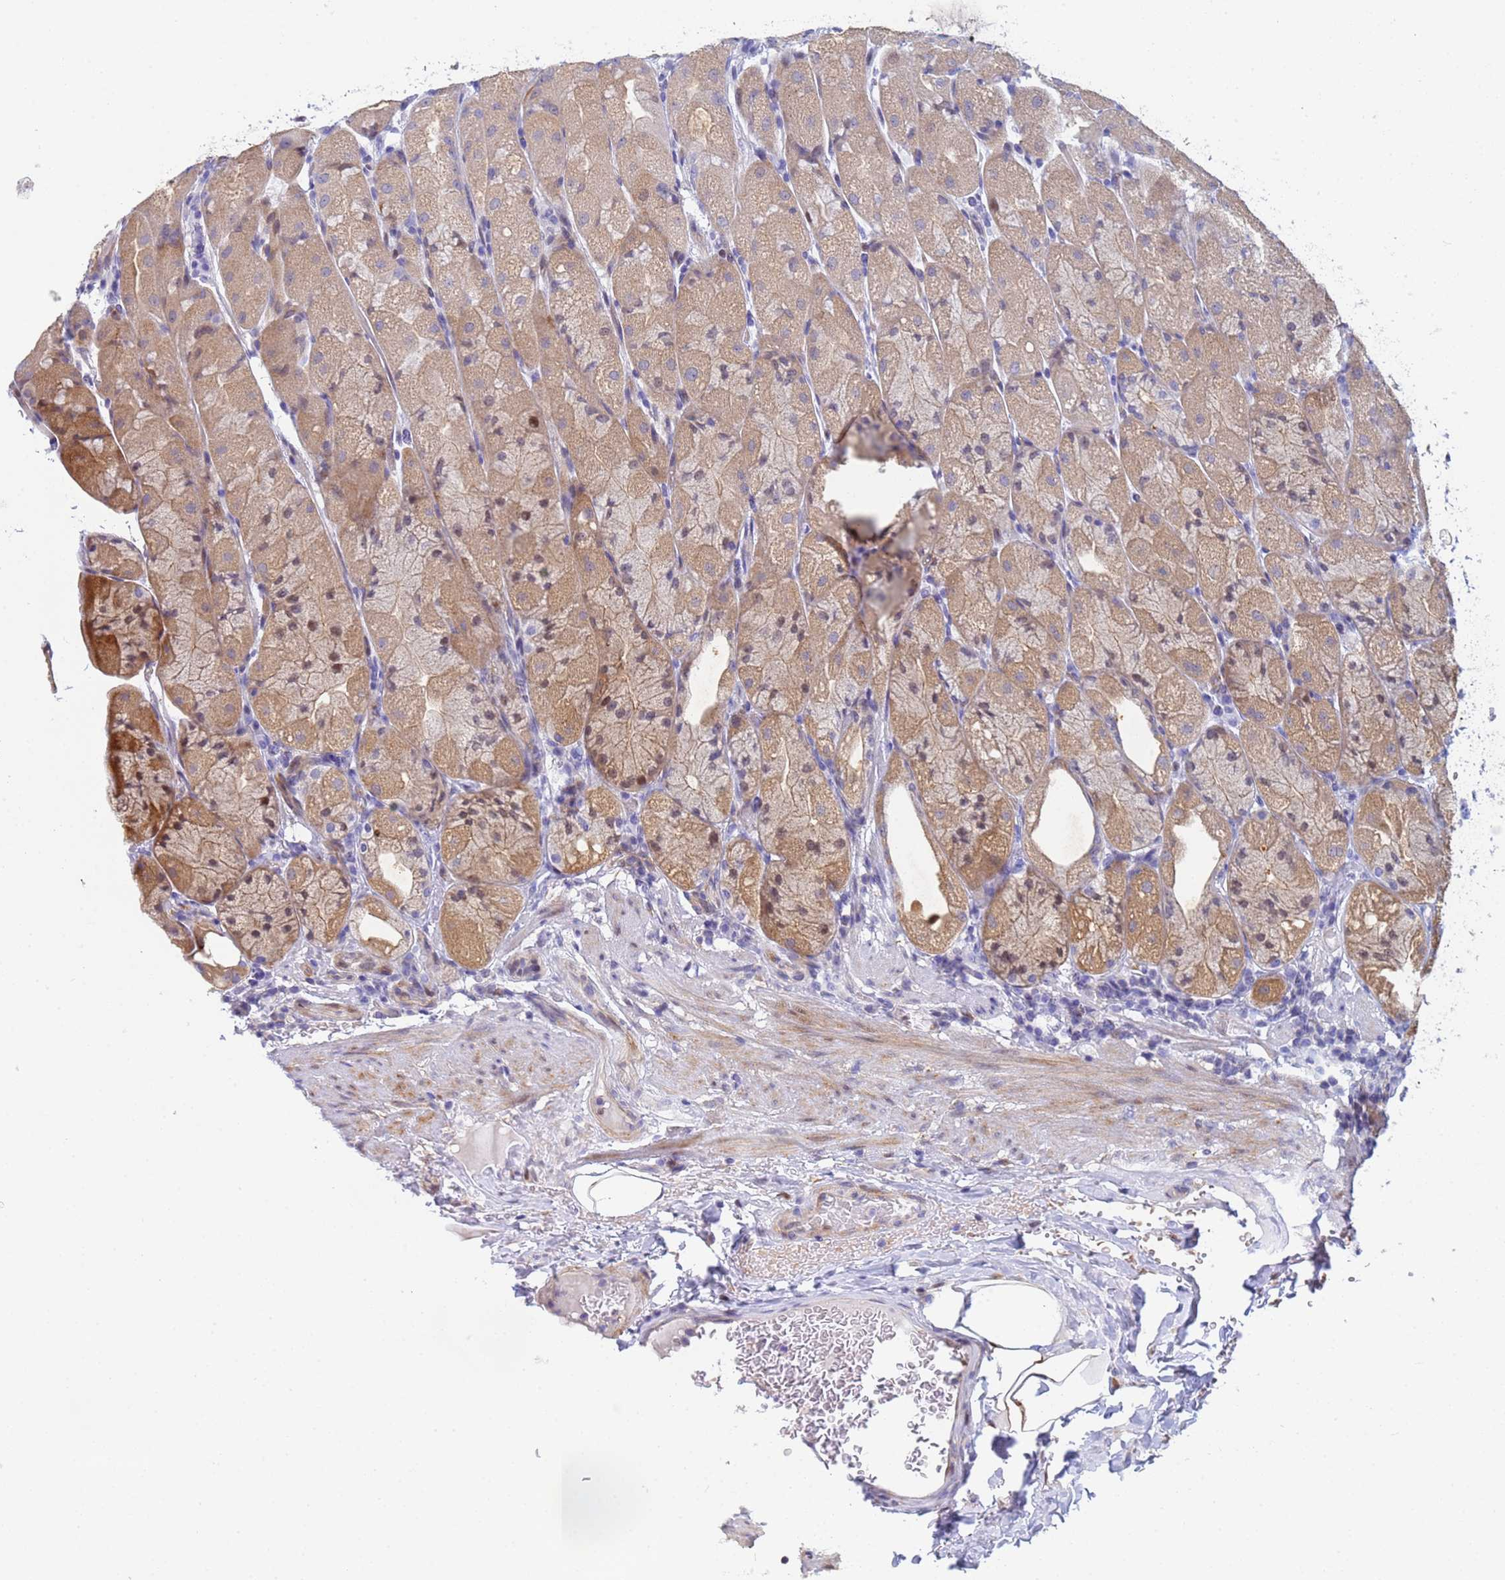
{"staining": {"intensity": "strong", "quantity": "25%-75%", "location": "cytoplasmic/membranous,nuclear"}, "tissue": "stomach", "cell_type": "Glandular cells", "image_type": "normal", "snomed": [{"axis": "morphology", "description": "Normal tissue, NOS"}, {"axis": "topography", "description": "Stomach, upper"}], "caption": "Immunohistochemical staining of benign stomach exhibits high levels of strong cytoplasmic/membranous,nuclear expression in about 25%-75% of glandular cells.", "gene": "PPP6R1", "patient": {"sex": "male", "age": 52}}